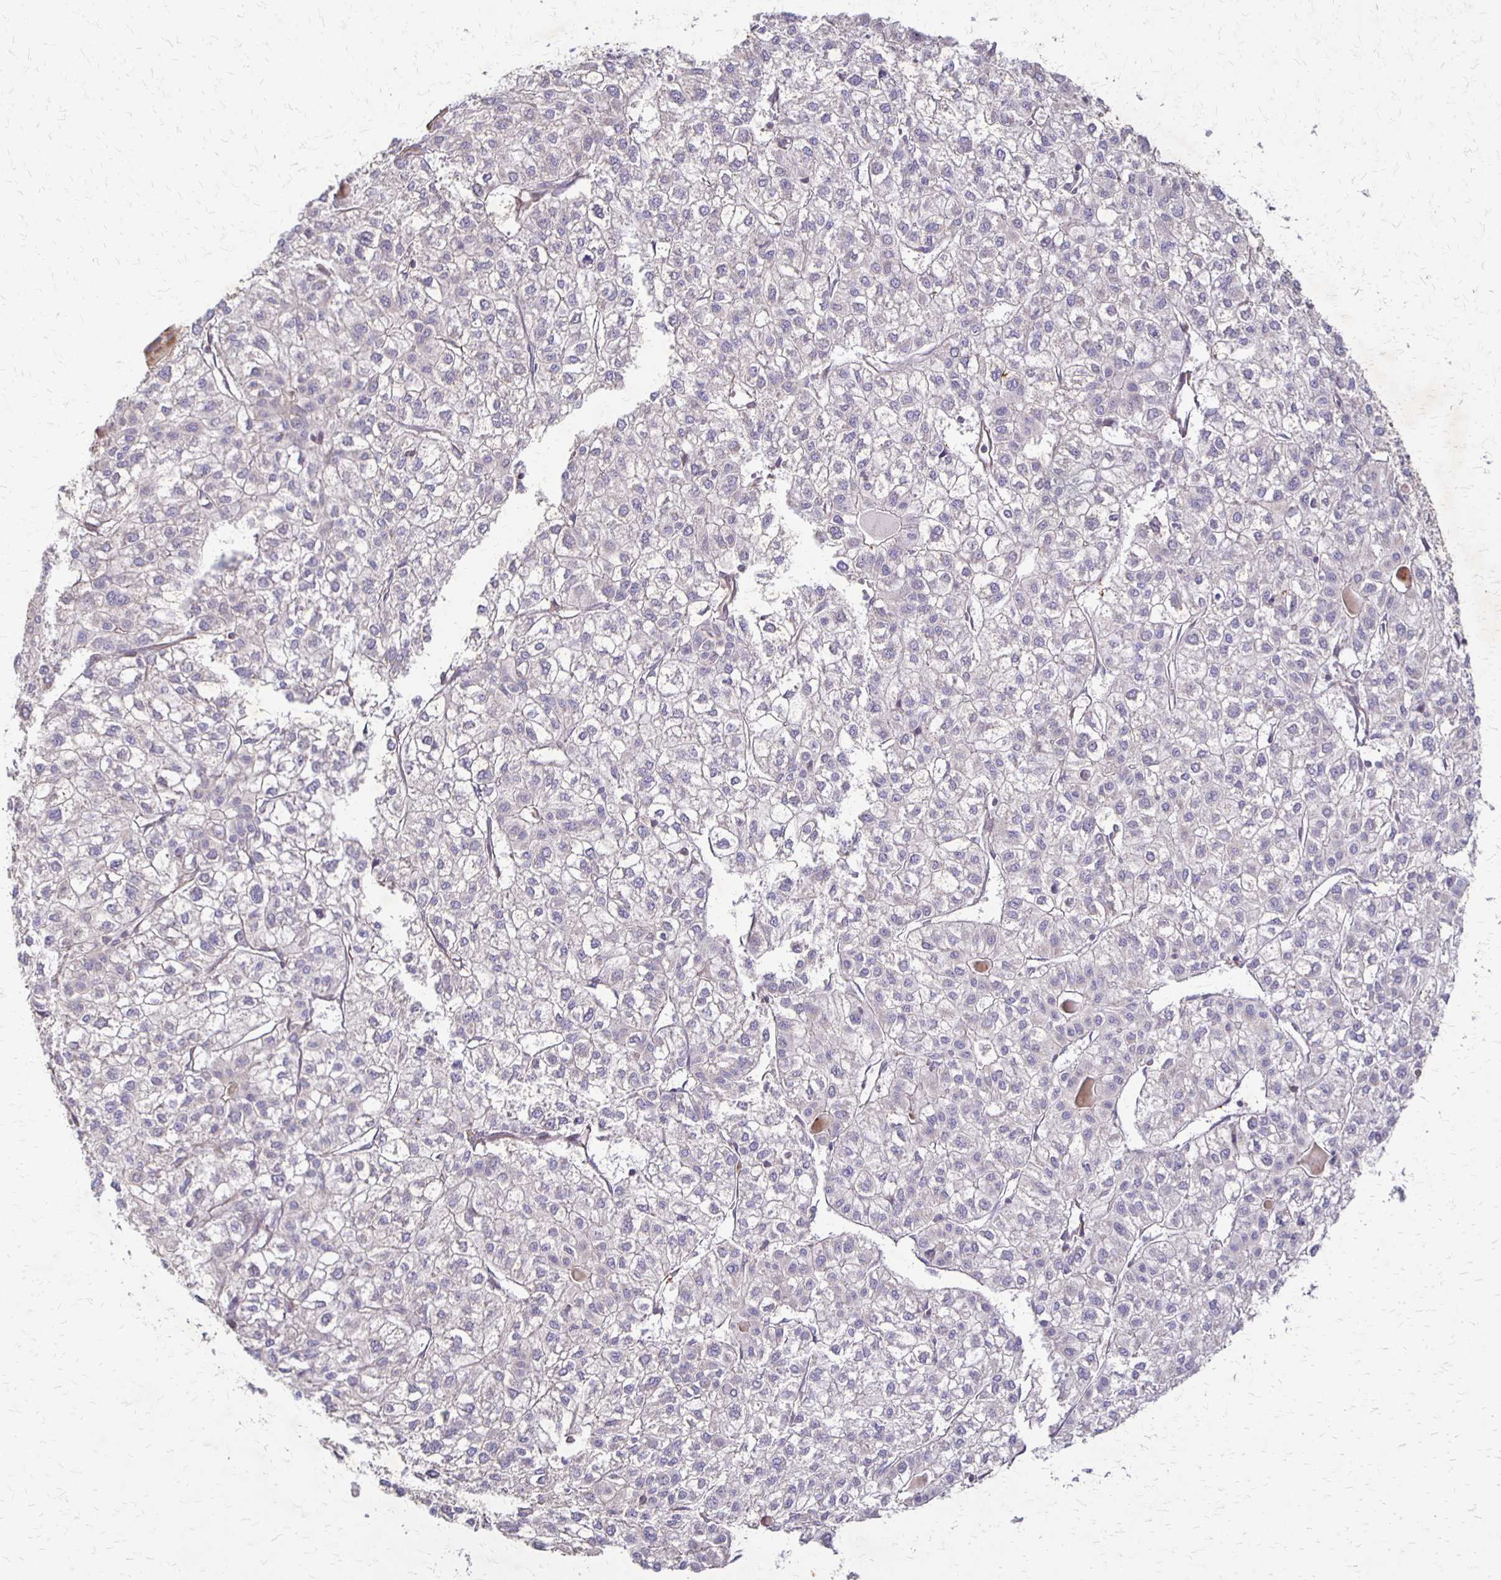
{"staining": {"intensity": "negative", "quantity": "none", "location": "none"}, "tissue": "liver cancer", "cell_type": "Tumor cells", "image_type": "cancer", "snomed": [{"axis": "morphology", "description": "Carcinoma, Hepatocellular, NOS"}, {"axis": "topography", "description": "Liver"}], "caption": "A histopathology image of liver cancer stained for a protein shows no brown staining in tumor cells.", "gene": "EIF4EBP2", "patient": {"sex": "female", "age": 43}}